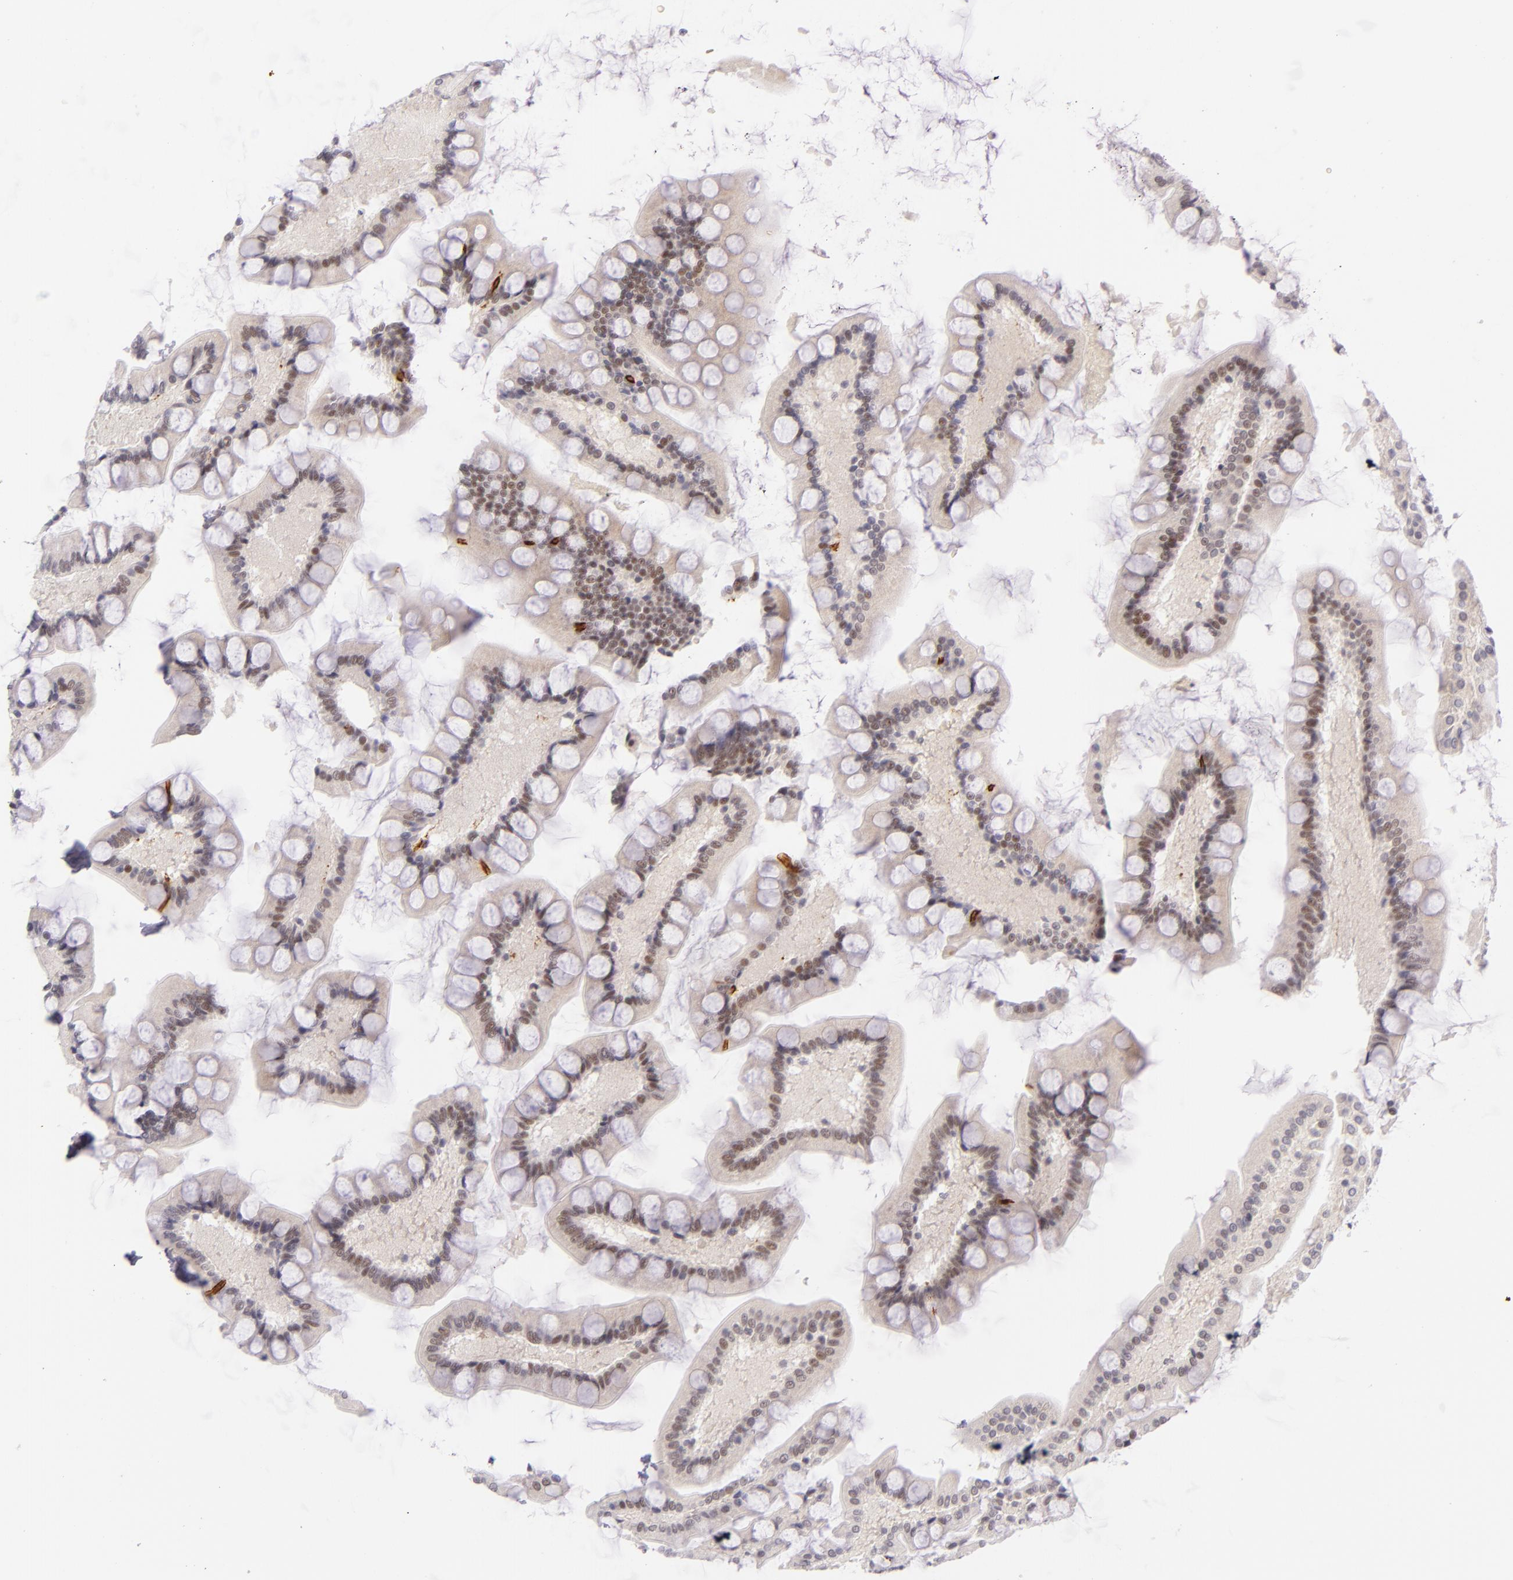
{"staining": {"intensity": "moderate", "quantity": "25%-75%", "location": "nuclear"}, "tissue": "small intestine", "cell_type": "Glandular cells", "image_type": "normal", "snomed": [{"axis": "morphology", "description": "Normal tissue, NOS"}, {"axis": "topography", "description": "Small intestine"}], "caption": "Brown immunohistochemical staining in unremarkable small intestine displays moderate nuclear expression in approximately 25%-75% of glandular cells.", "gene": "BCL3", "patient": {"sex": "male", "age": 41}}